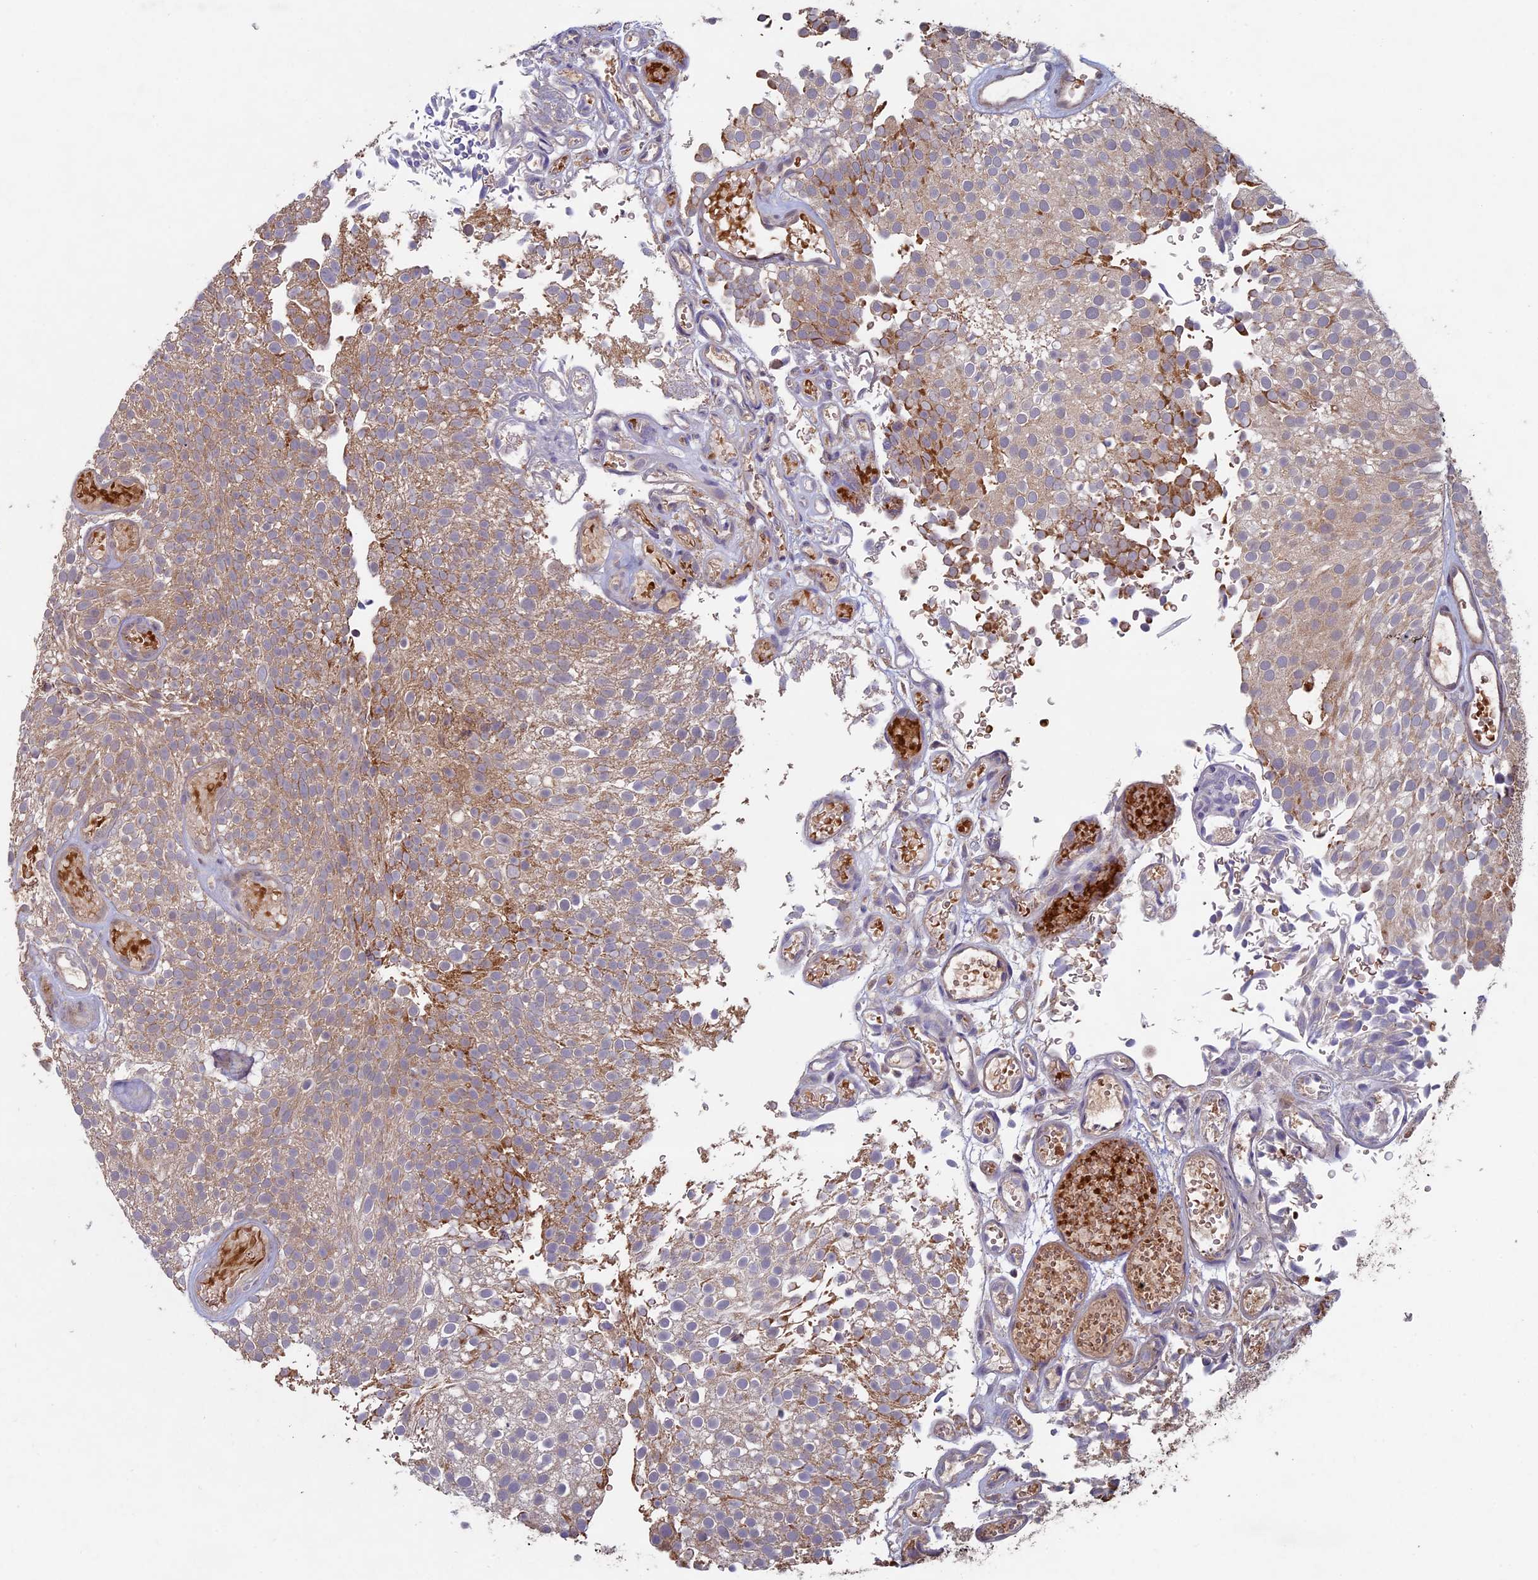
{"staining": {"intensity": "moderate", "quantity": ">75%", "location": "cytoplasmic/membranous"}, "tissue": "urothelial cancer", "cell_type": "Tumor cells", "image_type": "cancer", "snomed": [{"axis": "morphology", "description": "Urothelial carcinoma, Low grade"}, {"axis": "topography", "description": "Urinary bladder"}], "caption": "Protein staining reveals moderate cytoplasmic/membranous positivity in about >75% of tumor cells in low-grade urothelial carcinoma.", "gene": "RCCD1", "patient": {"sex": "male", "age": 78}}